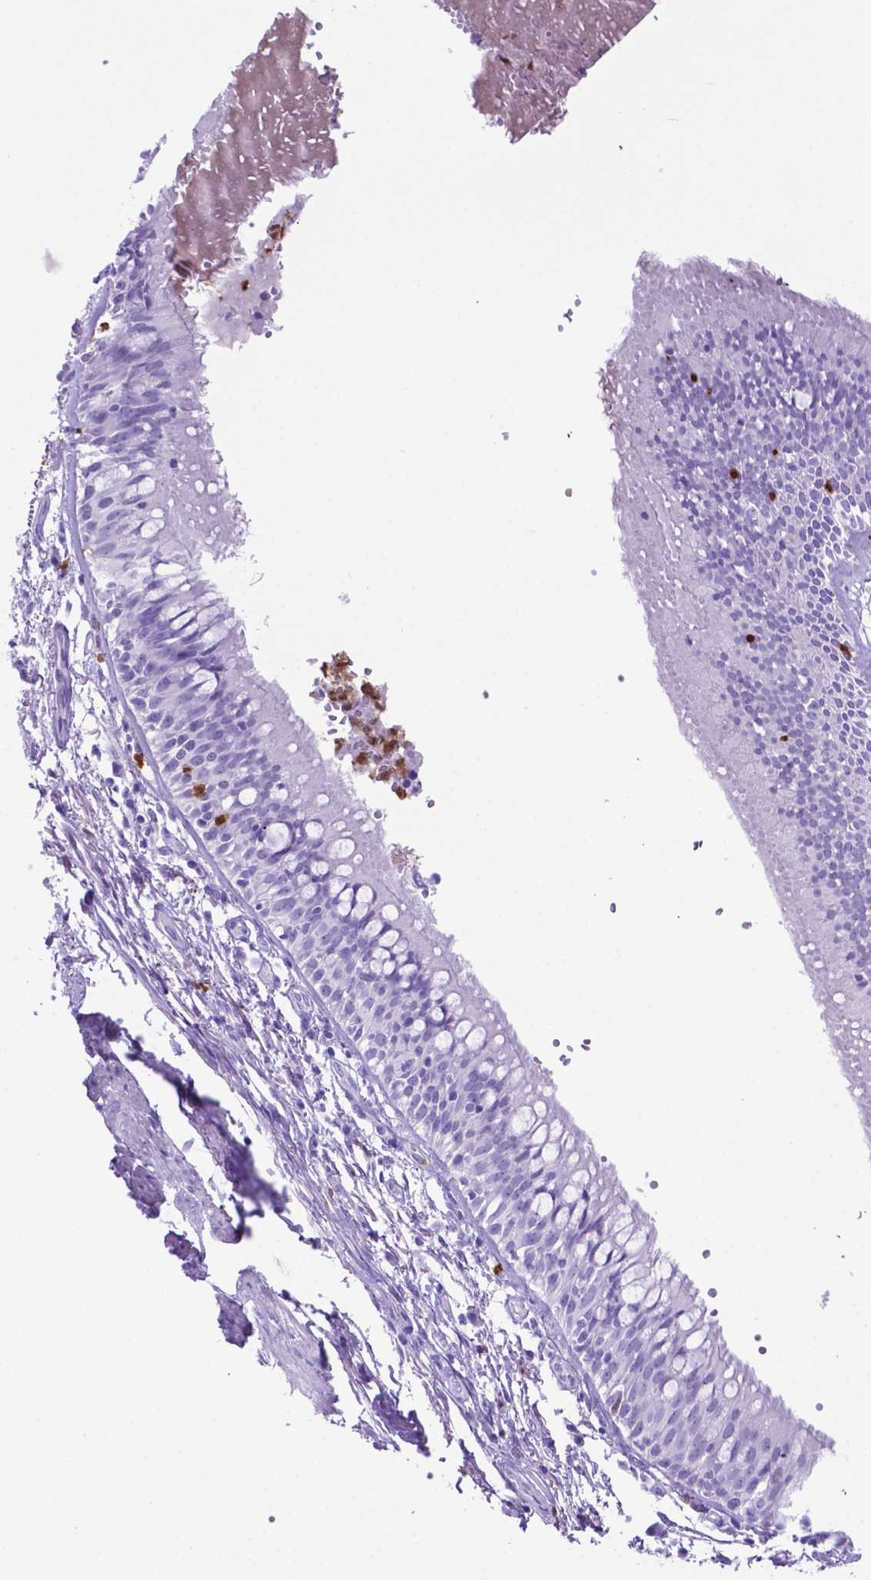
{"staining": {"intensity": "negative", "quantity": "none", "location": "none"}, "tissue": "bronchus", "cell_type": "Respiratory epithelial cells", "image_type": "normal", "snomed": [{"axis": "morphology", "description": "Normal tissue, NOS"}, {"axis": "morphology", "description": "Squamous cell carcinoma, NOS"}, {"axis": "topography", "description": "Cartilage tissue"}, {"axis": "topography", "description": "Bronchus"}, {"axis": "topography", "description": "Lung"}], "caption": "Photomicrograph shows no significant protein positivity in respiratory epithelial cells of normal bronchus. The staining was performed using DAB (3,3'-diaminobenzidine) to visualize the protein expression in brown, while the nuclei were stained in blue with hematoxylin (Magnification: 20x).", "gene": "LZTR1", "patient": {"sex": "male", "age": 66}}